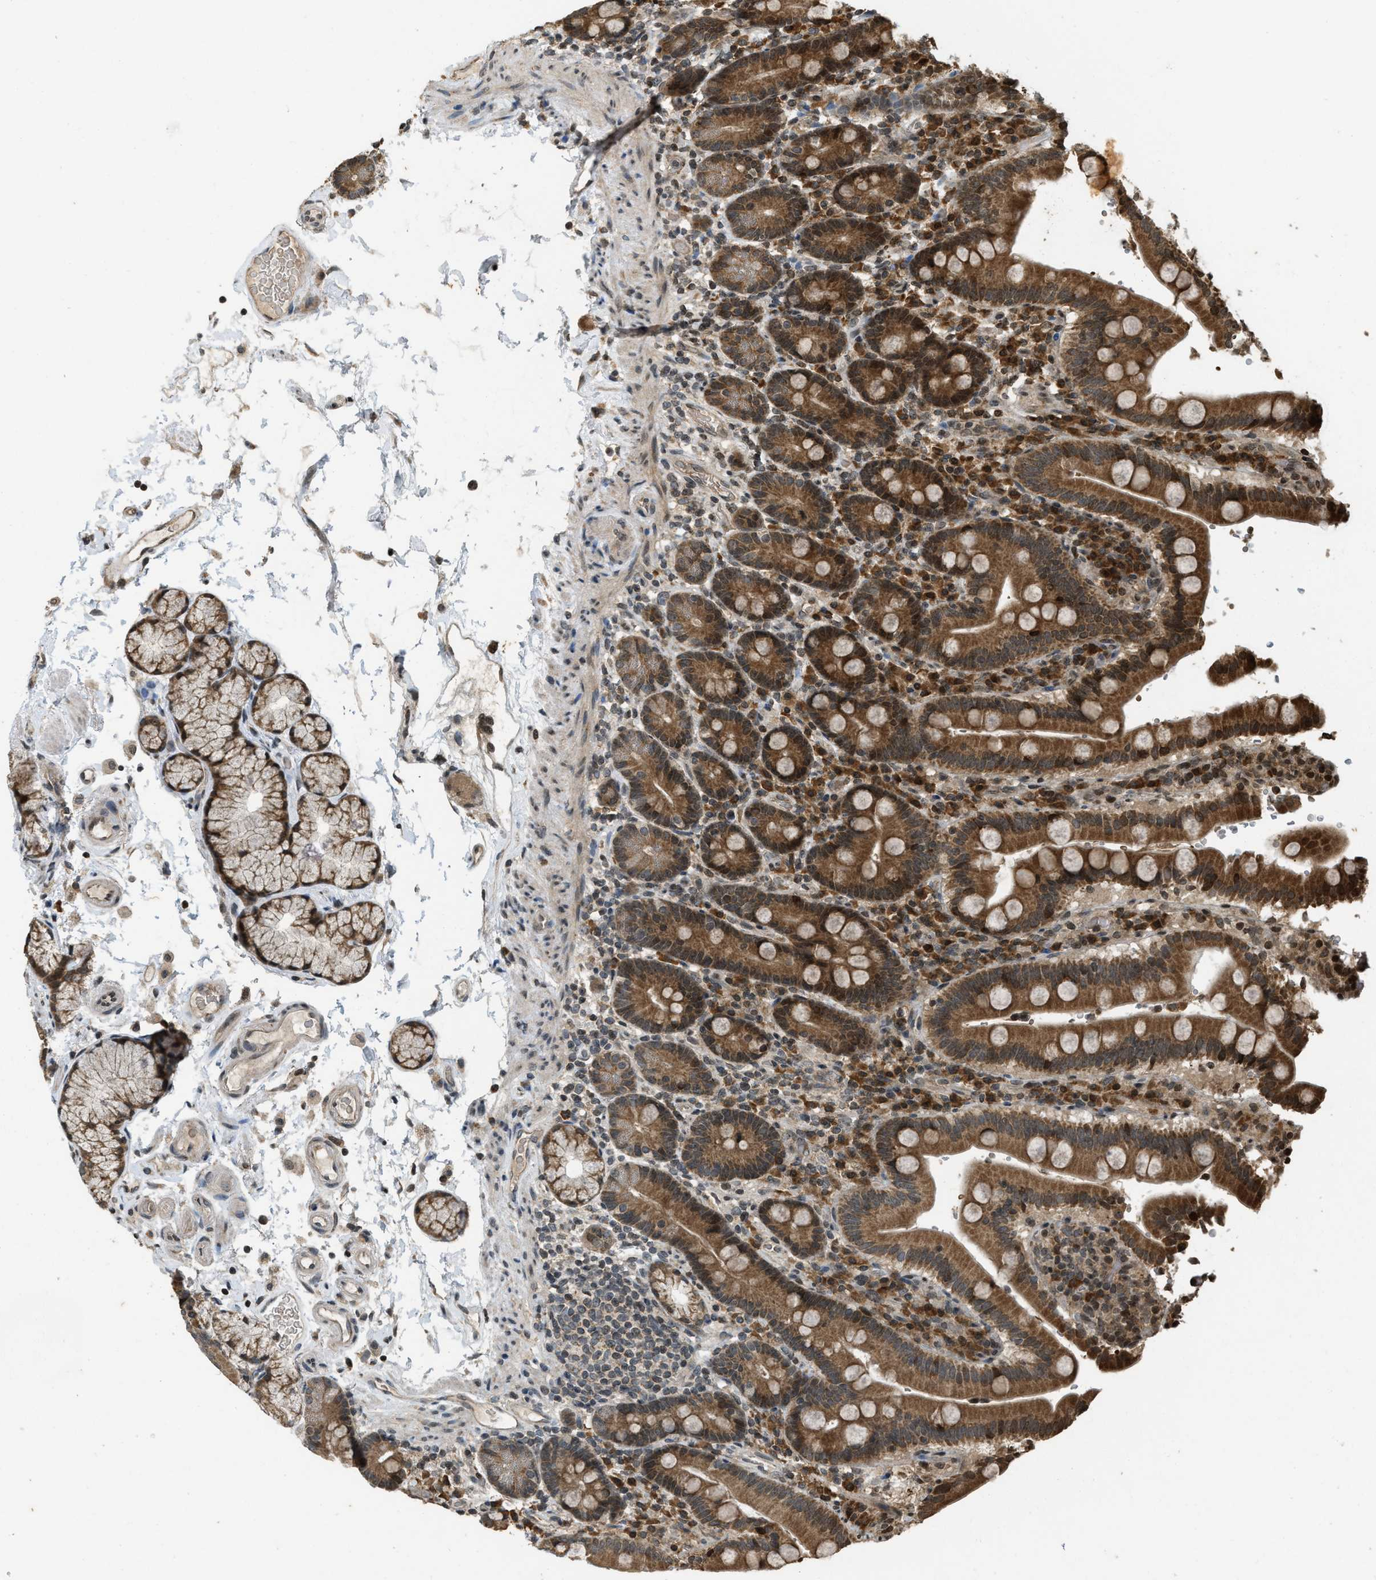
{"staining": {"intensity": "moderate", "quantity": ">75%", "location": "cytoplasmic/membranous,nuclear"}, "tissue": "duodenum", "cell_type": "Glandular cells", "image_type": "normal", "snomed": [{"axis": "morphology", "description": "Normal tissue, NOS"}, {"axis": "topography", "description": "Small intestine, NOS"}], "caption": "Moderate cytoplasmic/membranous,nuclear protein expression is present in about >75% of glandular cells in duodenum. (Brightfield microscopy of DAB IHC at high magnification).", "gene": "SIAH1", "patient": {"sex": "female", "age": 71}}